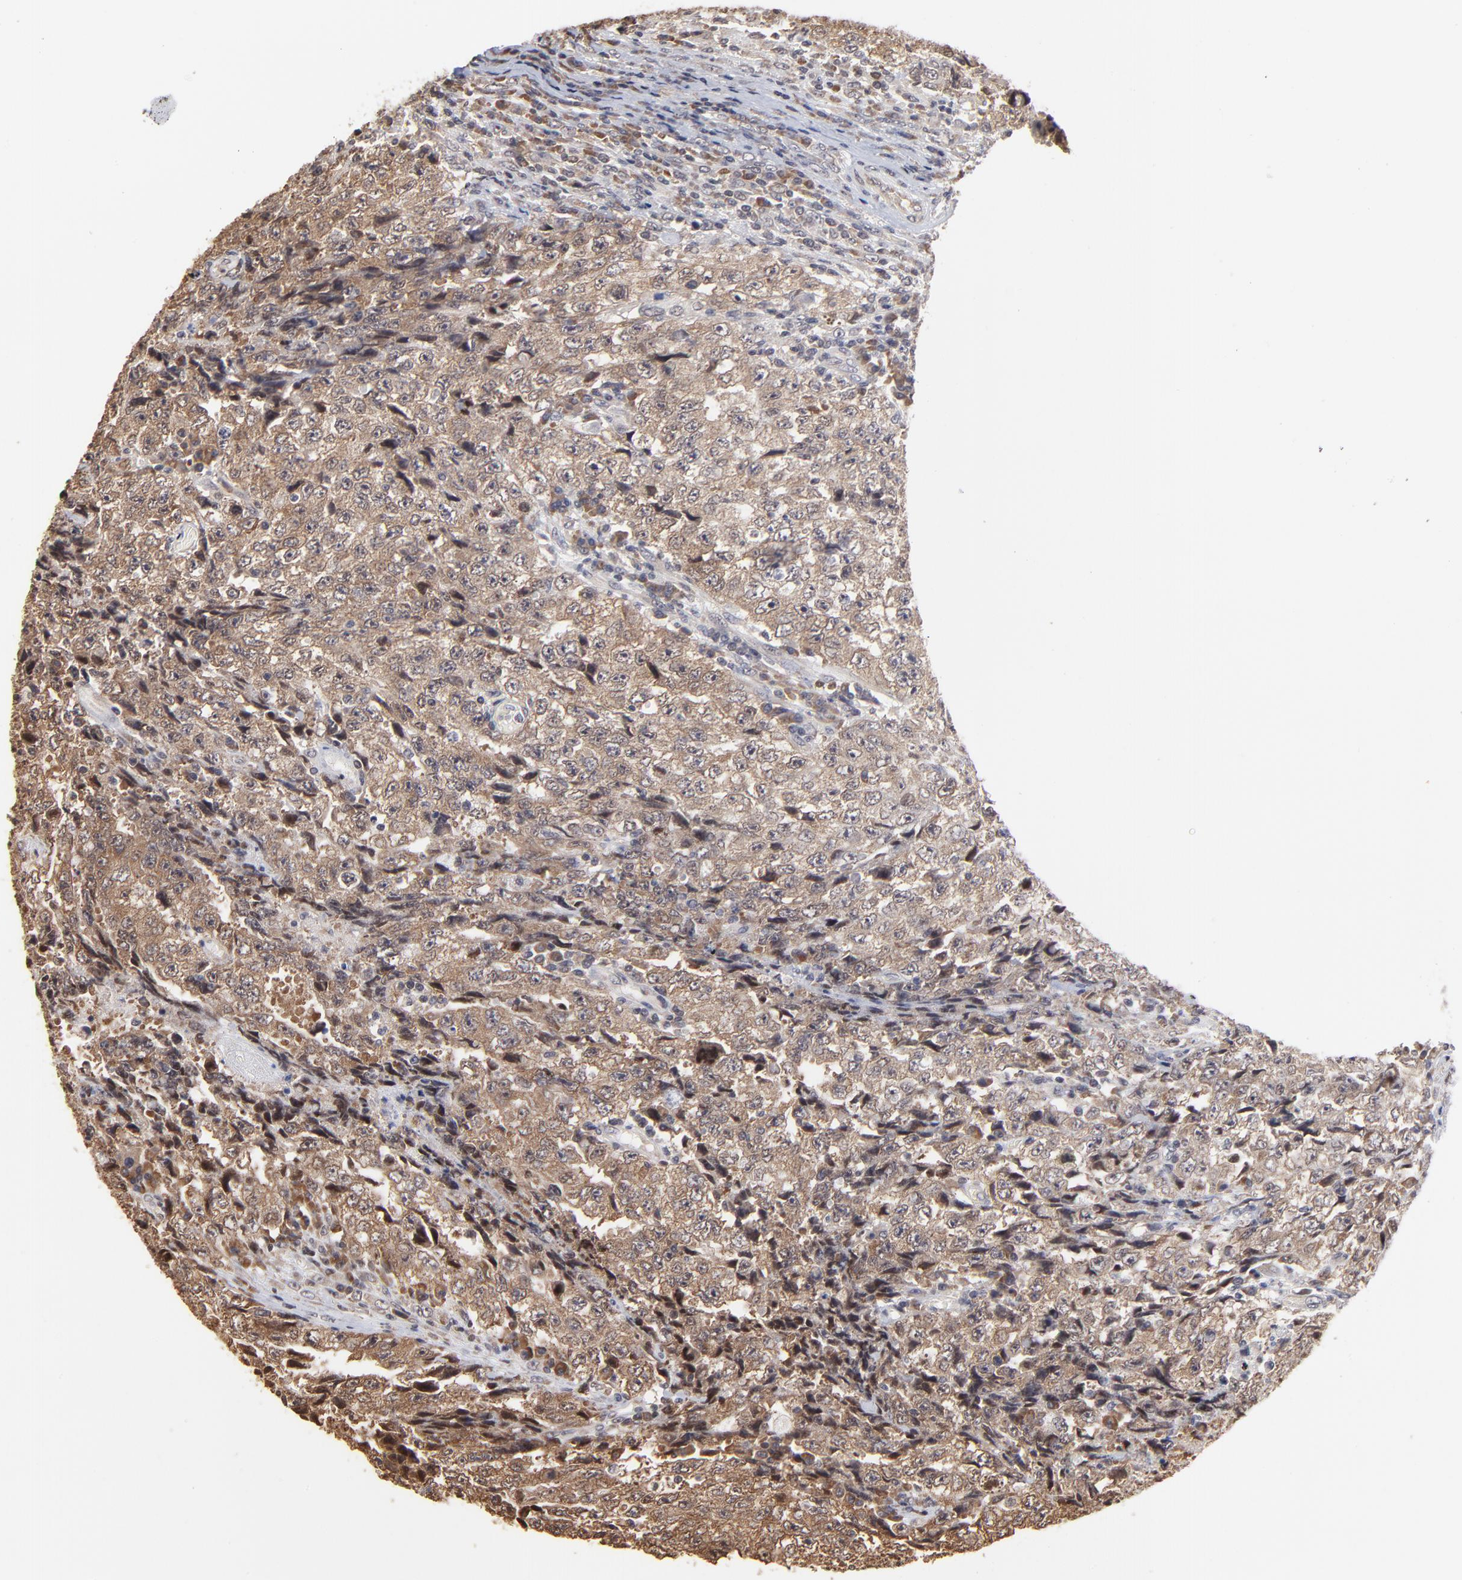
{"staining": {"intensity": "moderate", "quantity": ">75%", "location": "cytoplasmic/membranous"}, "tissue": "testis cancer", "cell_type": "Tumor cells", "image_type": "cancer", "snomed": [{"axis": "morphology", "description": "Necrosis, NOS"}, {"axis": "morphology", "description": "Carcinoma, Embryonal, NOS"}, {"axis": "topography", "description": "Testis"}], "caption": "This image shows immunohistochemistry staining of embryonal carcinoma (testis), with medium moderate cytoplasmic/membranous staining in approximately >75% of tumor cells.", "gene": "BRPF1", "patient": {"sex": "male", "age": 19}}